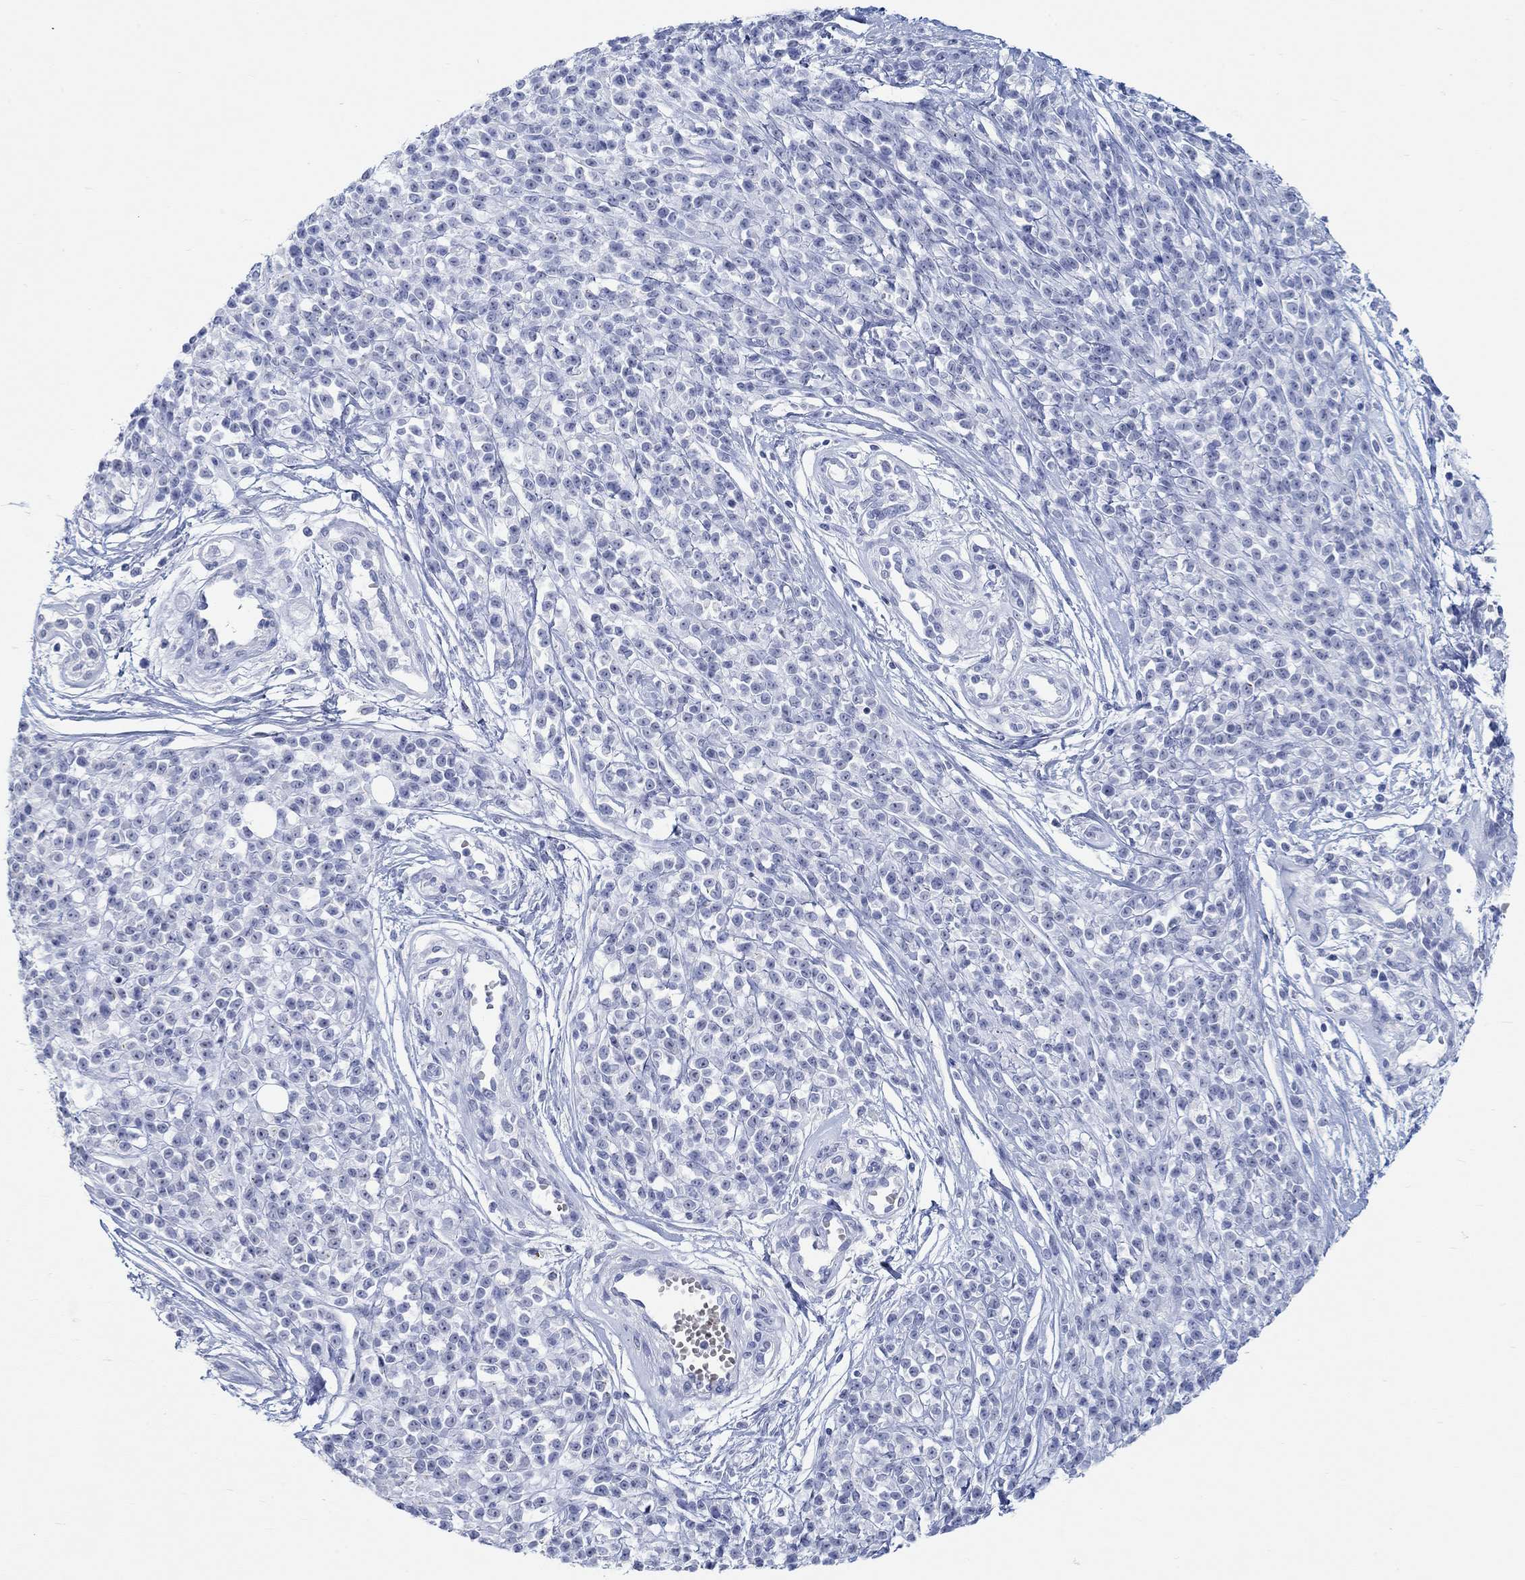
{"staining": {"intensity": "negative", "quantity": "none", "location": "none"}, "tissue": "melanoma", "cell_type": "Tumor cells", "image_type": "cancer", "snomed": [{"axis": "morphology", "description": "Malignant melanoma, NOS"}, {"axis": "topography", "description": "Skin"}, {"axis": "topography", "description": "Skin of trunk"}], "caption": "An immunohistochemistry (IHC) image of malignant melanoma is shown. There is no staining in tumor cells of malignant melanoma.", "gene": "GRIA3", "patient": {"sex": "male", "age": 74}}